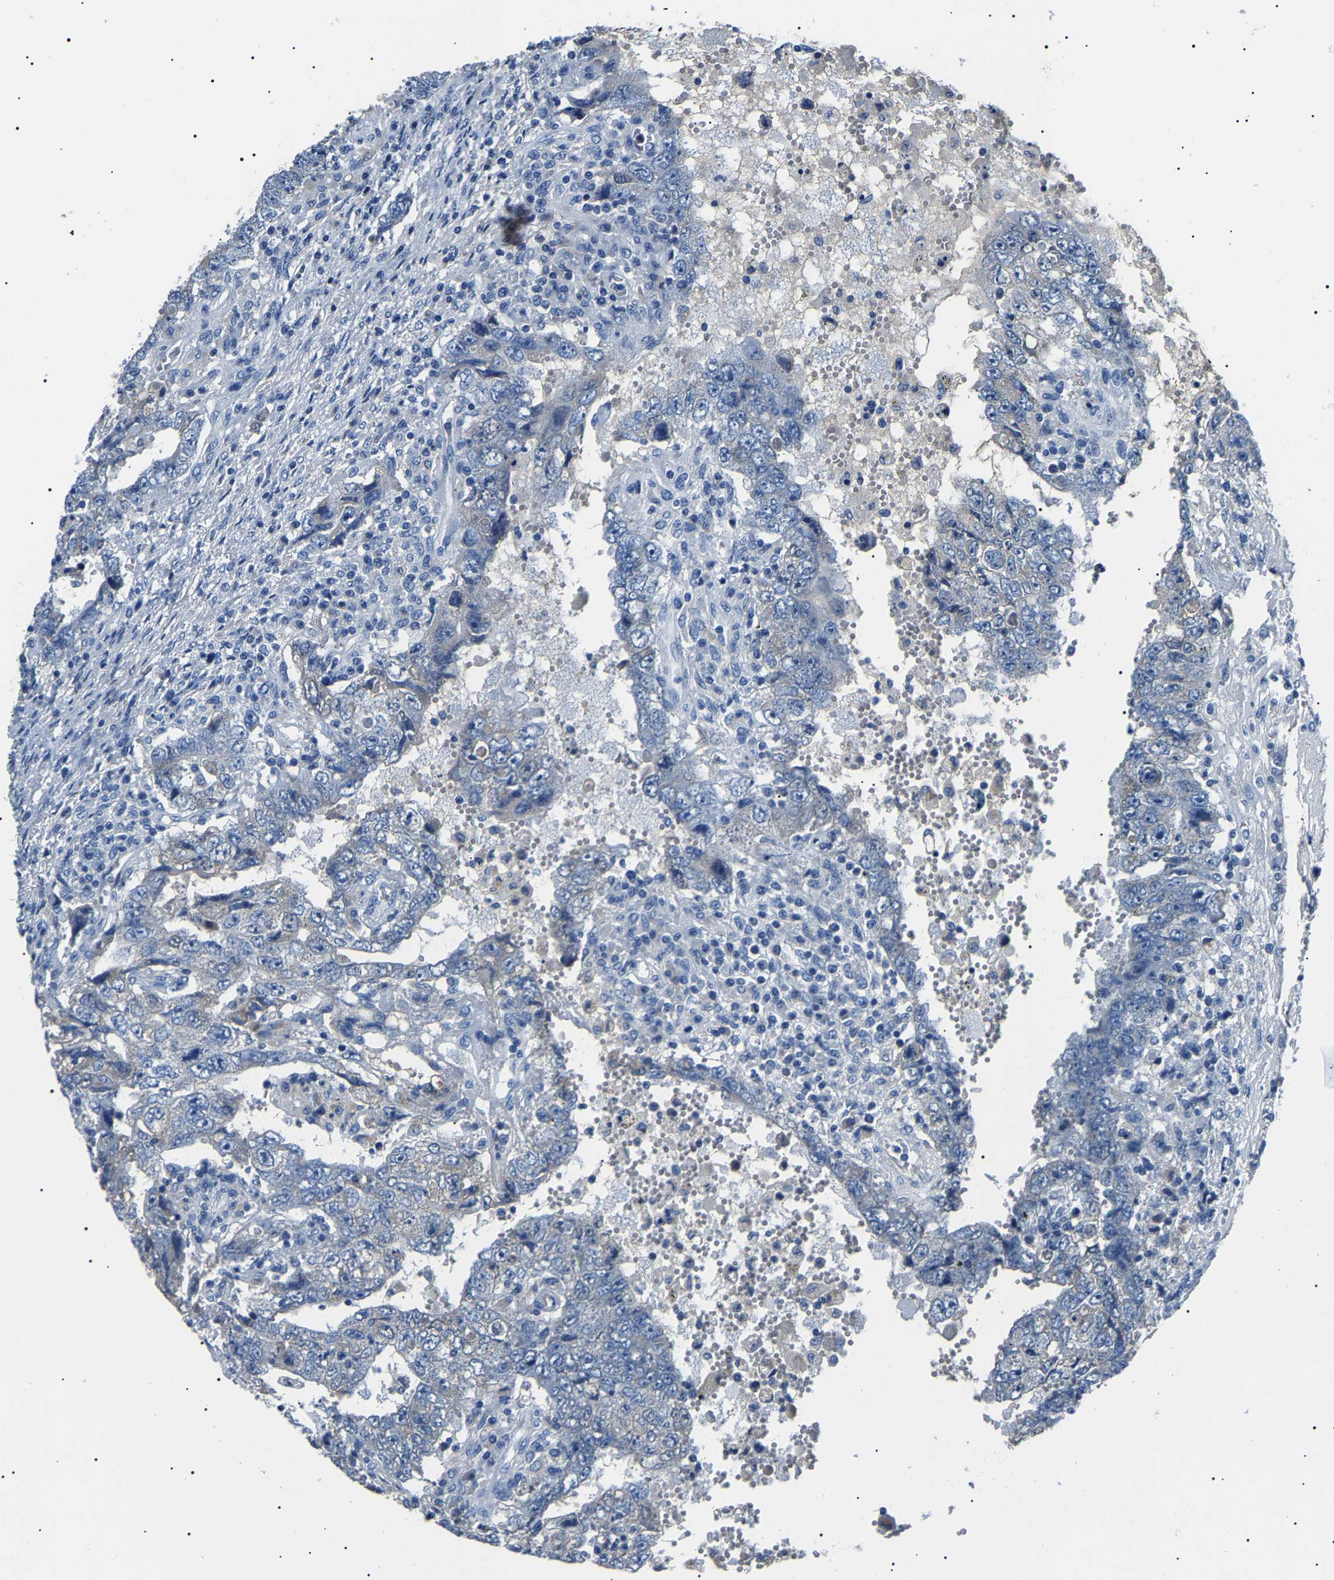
{"staining": {"intensity": "negative", "quantity": "none", "location": "none"}, "tissue": "testis cancer", "cell_type": "Tumor cells", "image_type": "cancer", "snomed": [{"axis": "morphology", "description": "Carcinoma, Embryonal, NOS"}, {"axis": "topography", "description": "Testis"}], "caption": "This is an immunohistochemistry photomicrograph of human testis cancer (embryonal carcinoma). There is no staining in tumor cells.", "gene": "KLK15", "patient": {"sex": "male", "age": 26}}